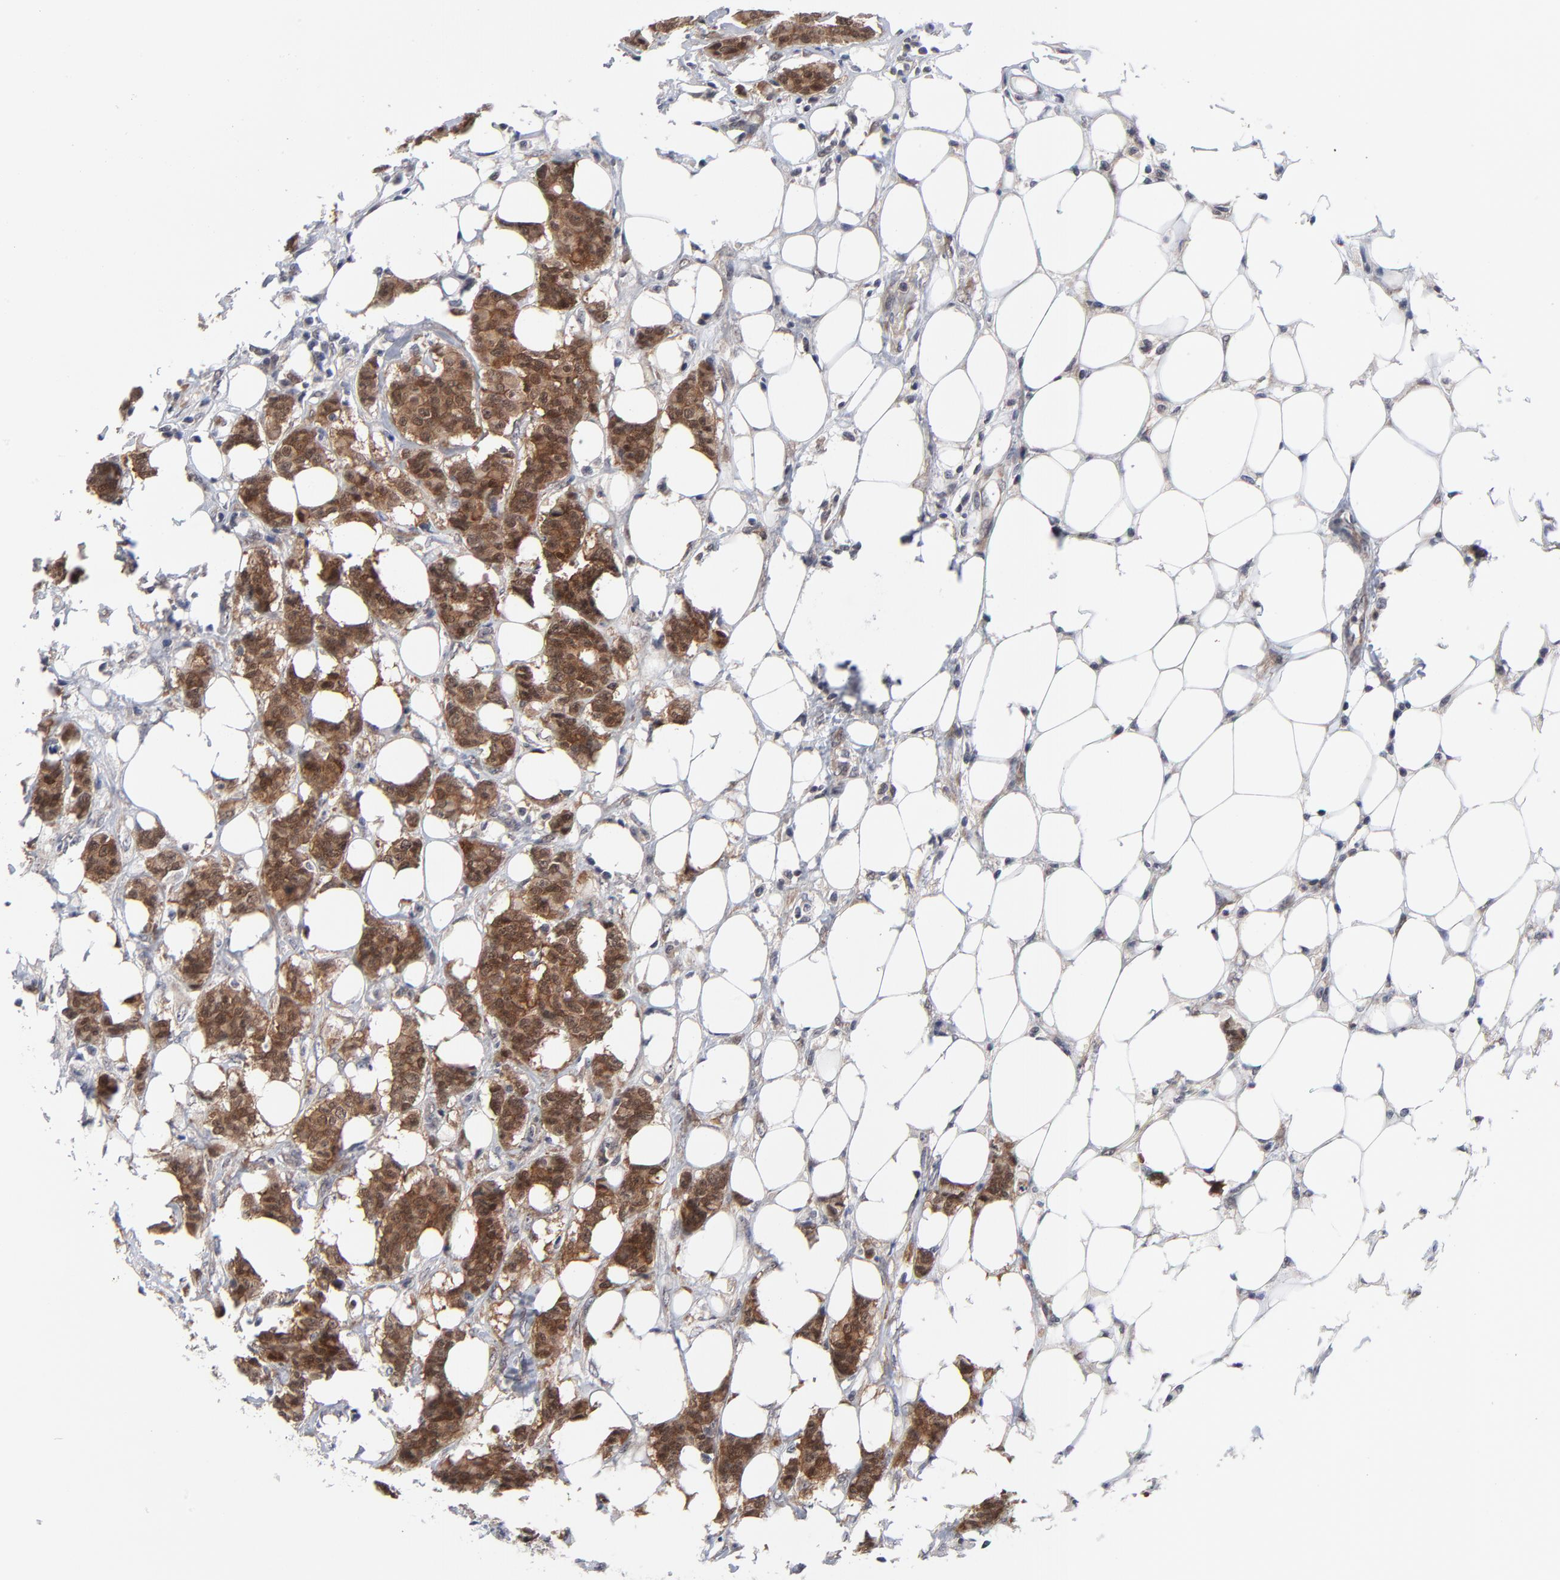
{"staining": {"intensity": "moderate", "quantity": ">75%", "location": "cytoplasmic/membranous,nuclear"}, "tissue": "breast cancer", "cell_type": "Tumor cells", "image_type": "cancer", "snomed": [{"axis": "morphology", "description": "Duct carcinoma"}, {"axis": "topography", "description": "Breast"}], "caption": "Breast cancer tissue displays moderate cytoplasmic/membranous and nuclear staining in about >75% of tumor cells The staining was performed using DAB to visualize the protein expression in brown, while the nuclei were stained in blue with hematoxylin (Magnification: 20x).", "gene": "RPS6KB1", "patient": {"sex": "female", "age": 40}}